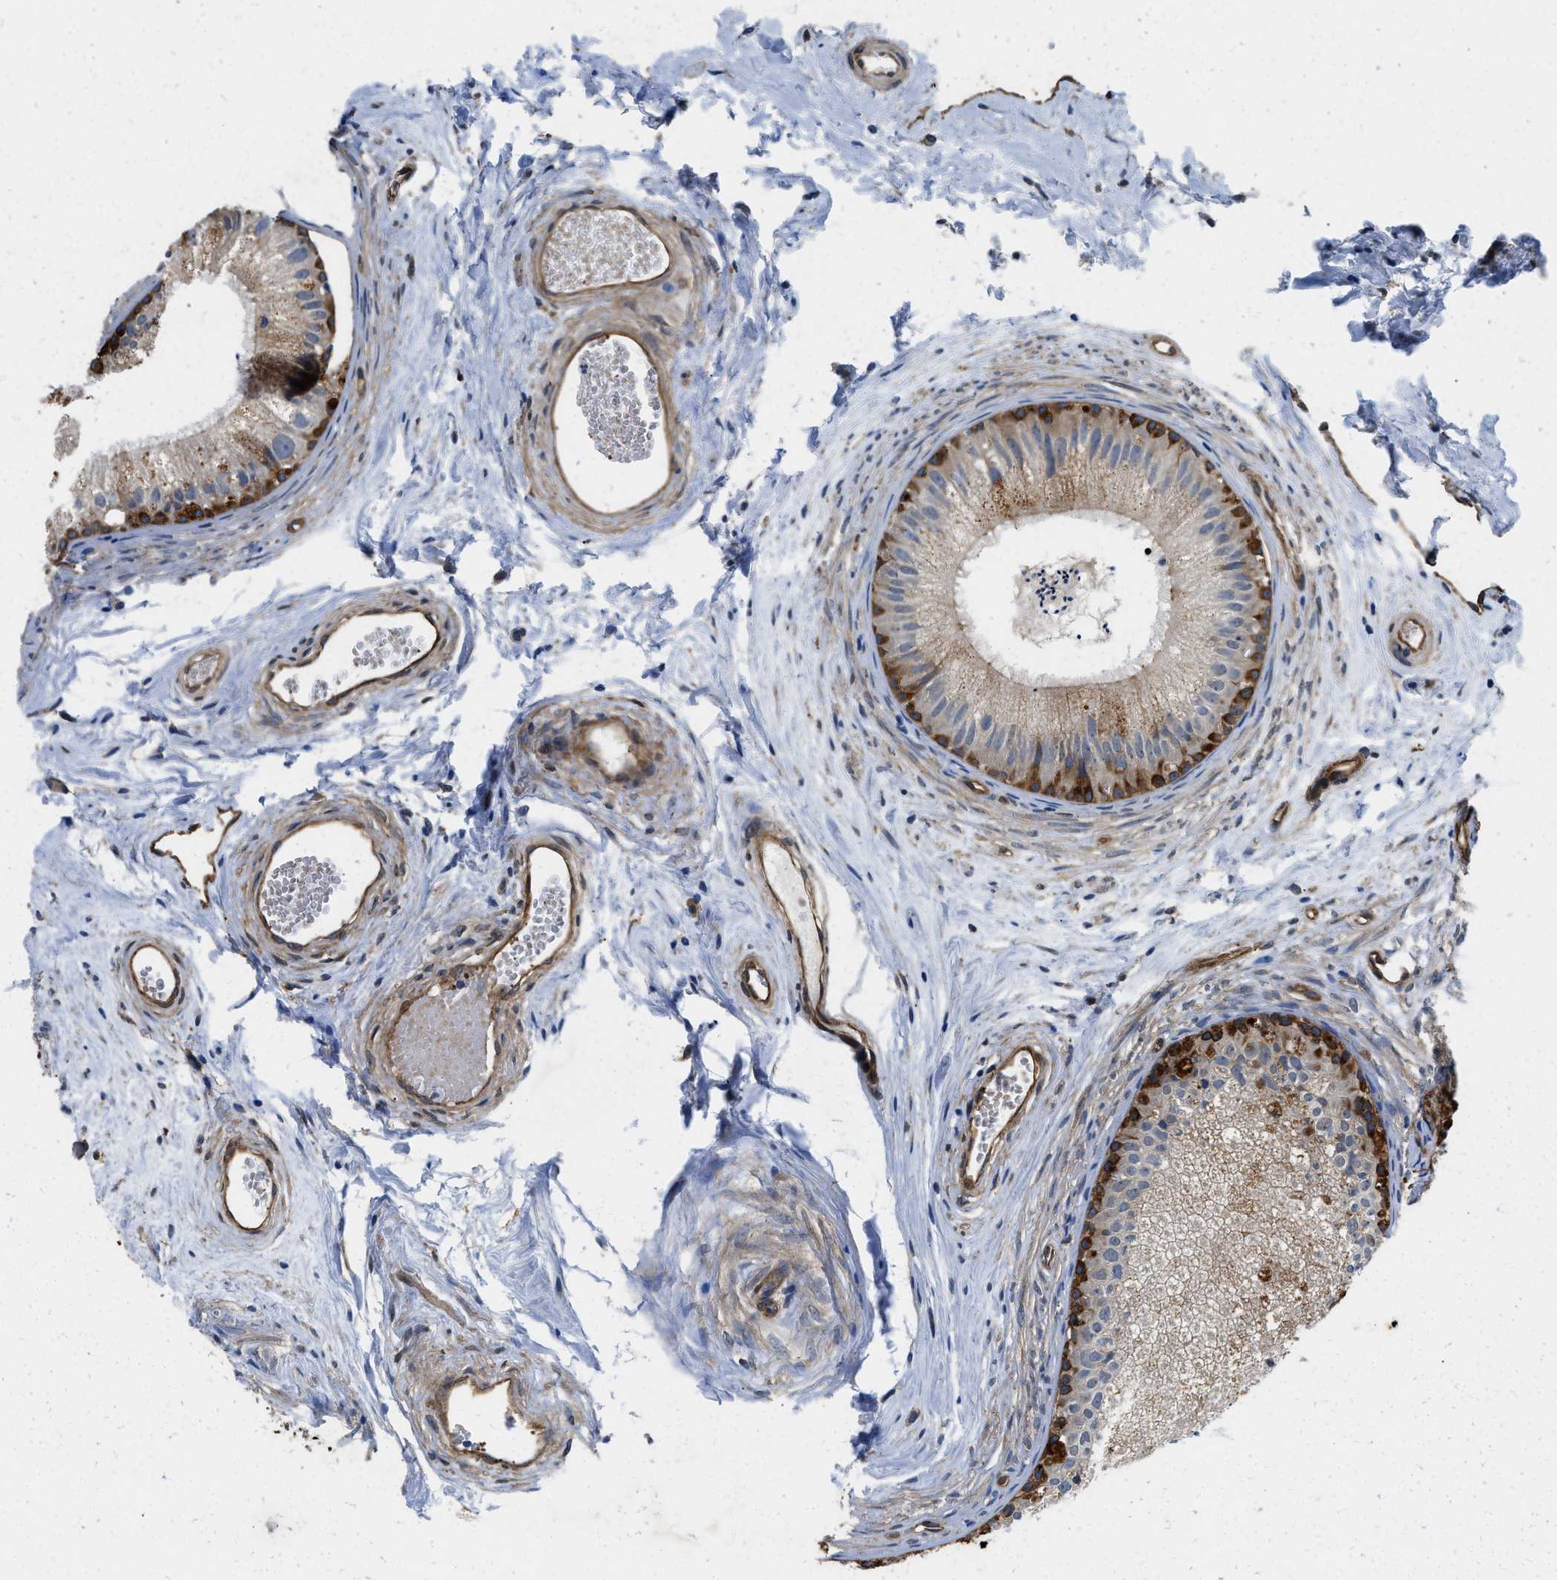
{"staining": {"intensity": "moderate", "quantity": "25%-75%", "location": "cytoplasmic/membranous"}, "tissue": "epididymis", "cell_type": "Glandular cells", "image_type": "normal", "snomed": [{"axis": "morphology", "description": "Normal tissue, NOS"}, {"axis": "topography", "description": "Epididymis"}], "caption": "Epididymis stained for a protein demonstrates moderate cytoplasmic/membranous positivity in glandular cells.", "gene": "RAPH1", "patient": {"sex": "male", "age": 56}}